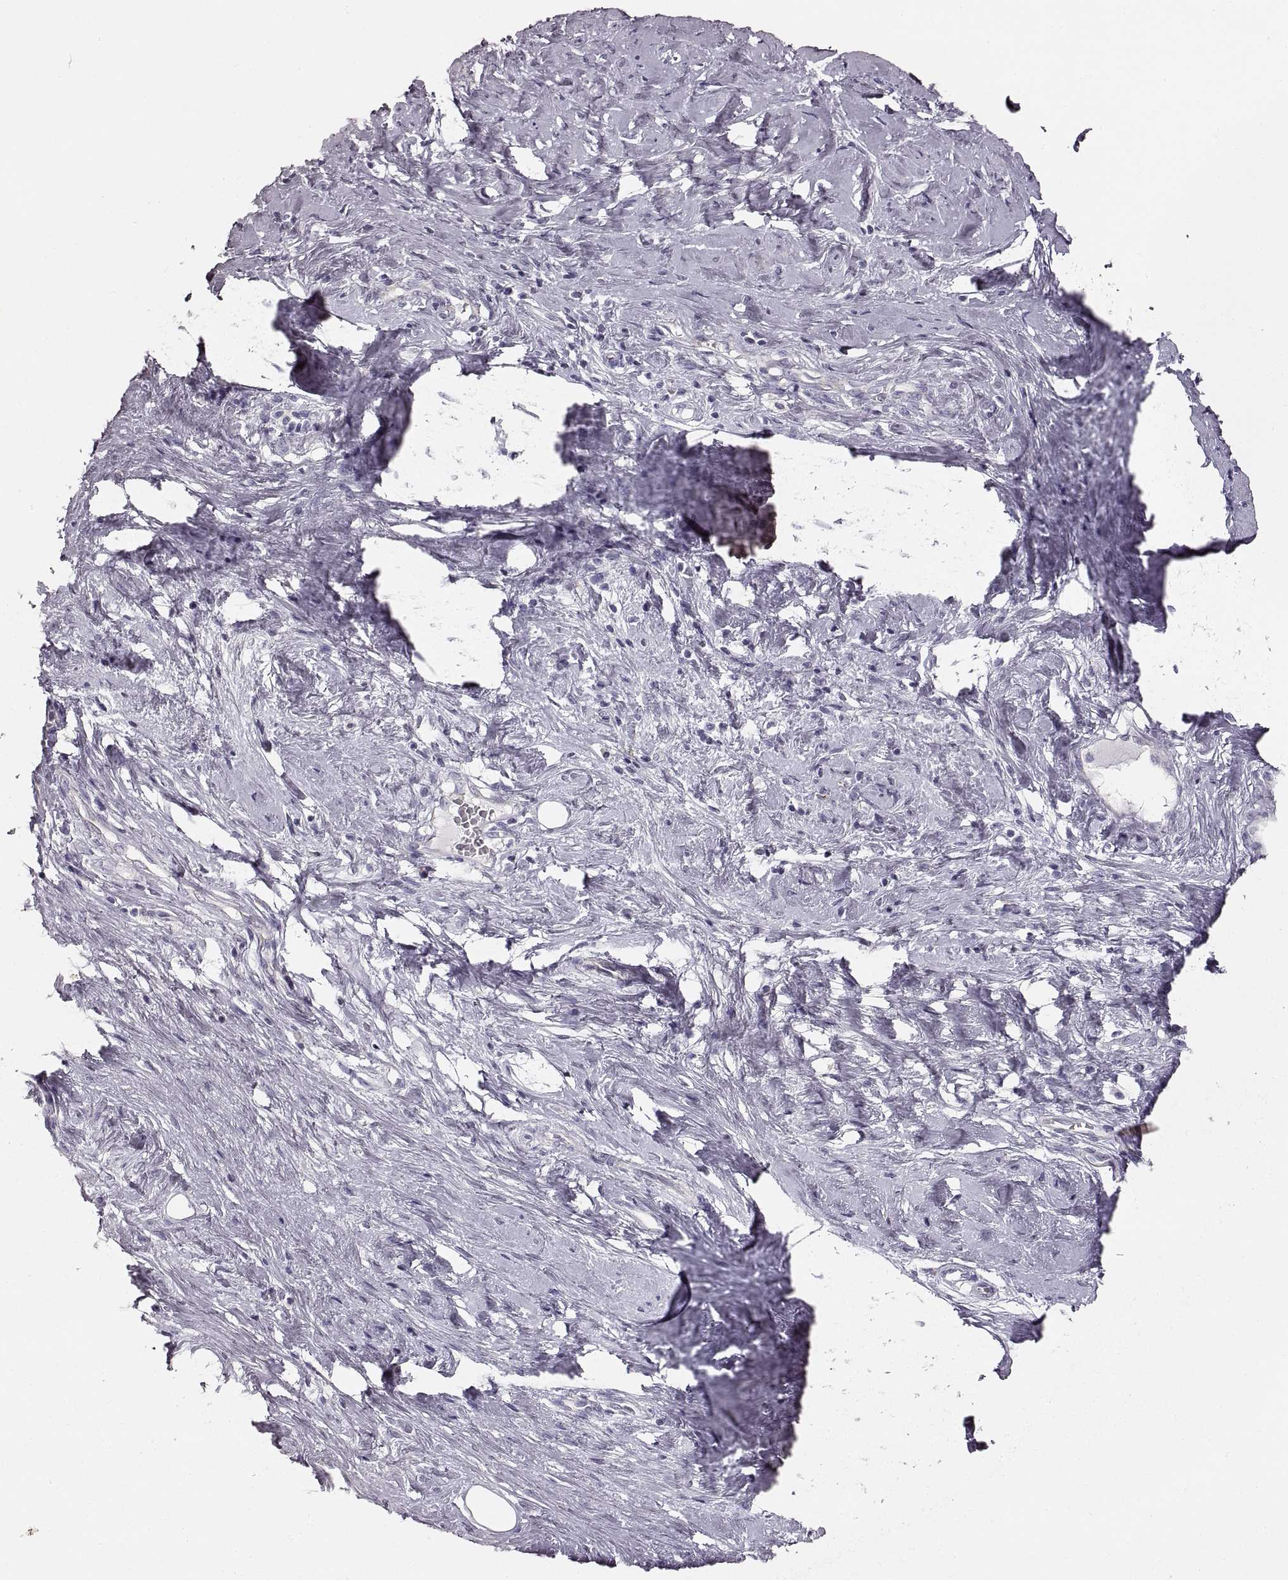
{"staining": {"intensity": "weak", "quantity": ">75%", "location": "cytoplasmic/membranous"}, "tissue": "cervical cancer", "cell_type": "Tumor cells", "image_type": "cancer", "snomed": [{"axis": "morphology", "description": "Squamous cell carcinoma, NOS"}, {"axis": "topography", "description": "Cervix"}], "caption": "Protein staining displays weak cytoplasmic/membranous expression in about >75% of tumor cells in squamous cell carcinoma (cervical). (DAB (3,3'-diaminobenzidine) = brown stain, brightfield microscopy at high magnification).", "gene": "RDH13", "patient": {"sex": "female", "age": 51}}